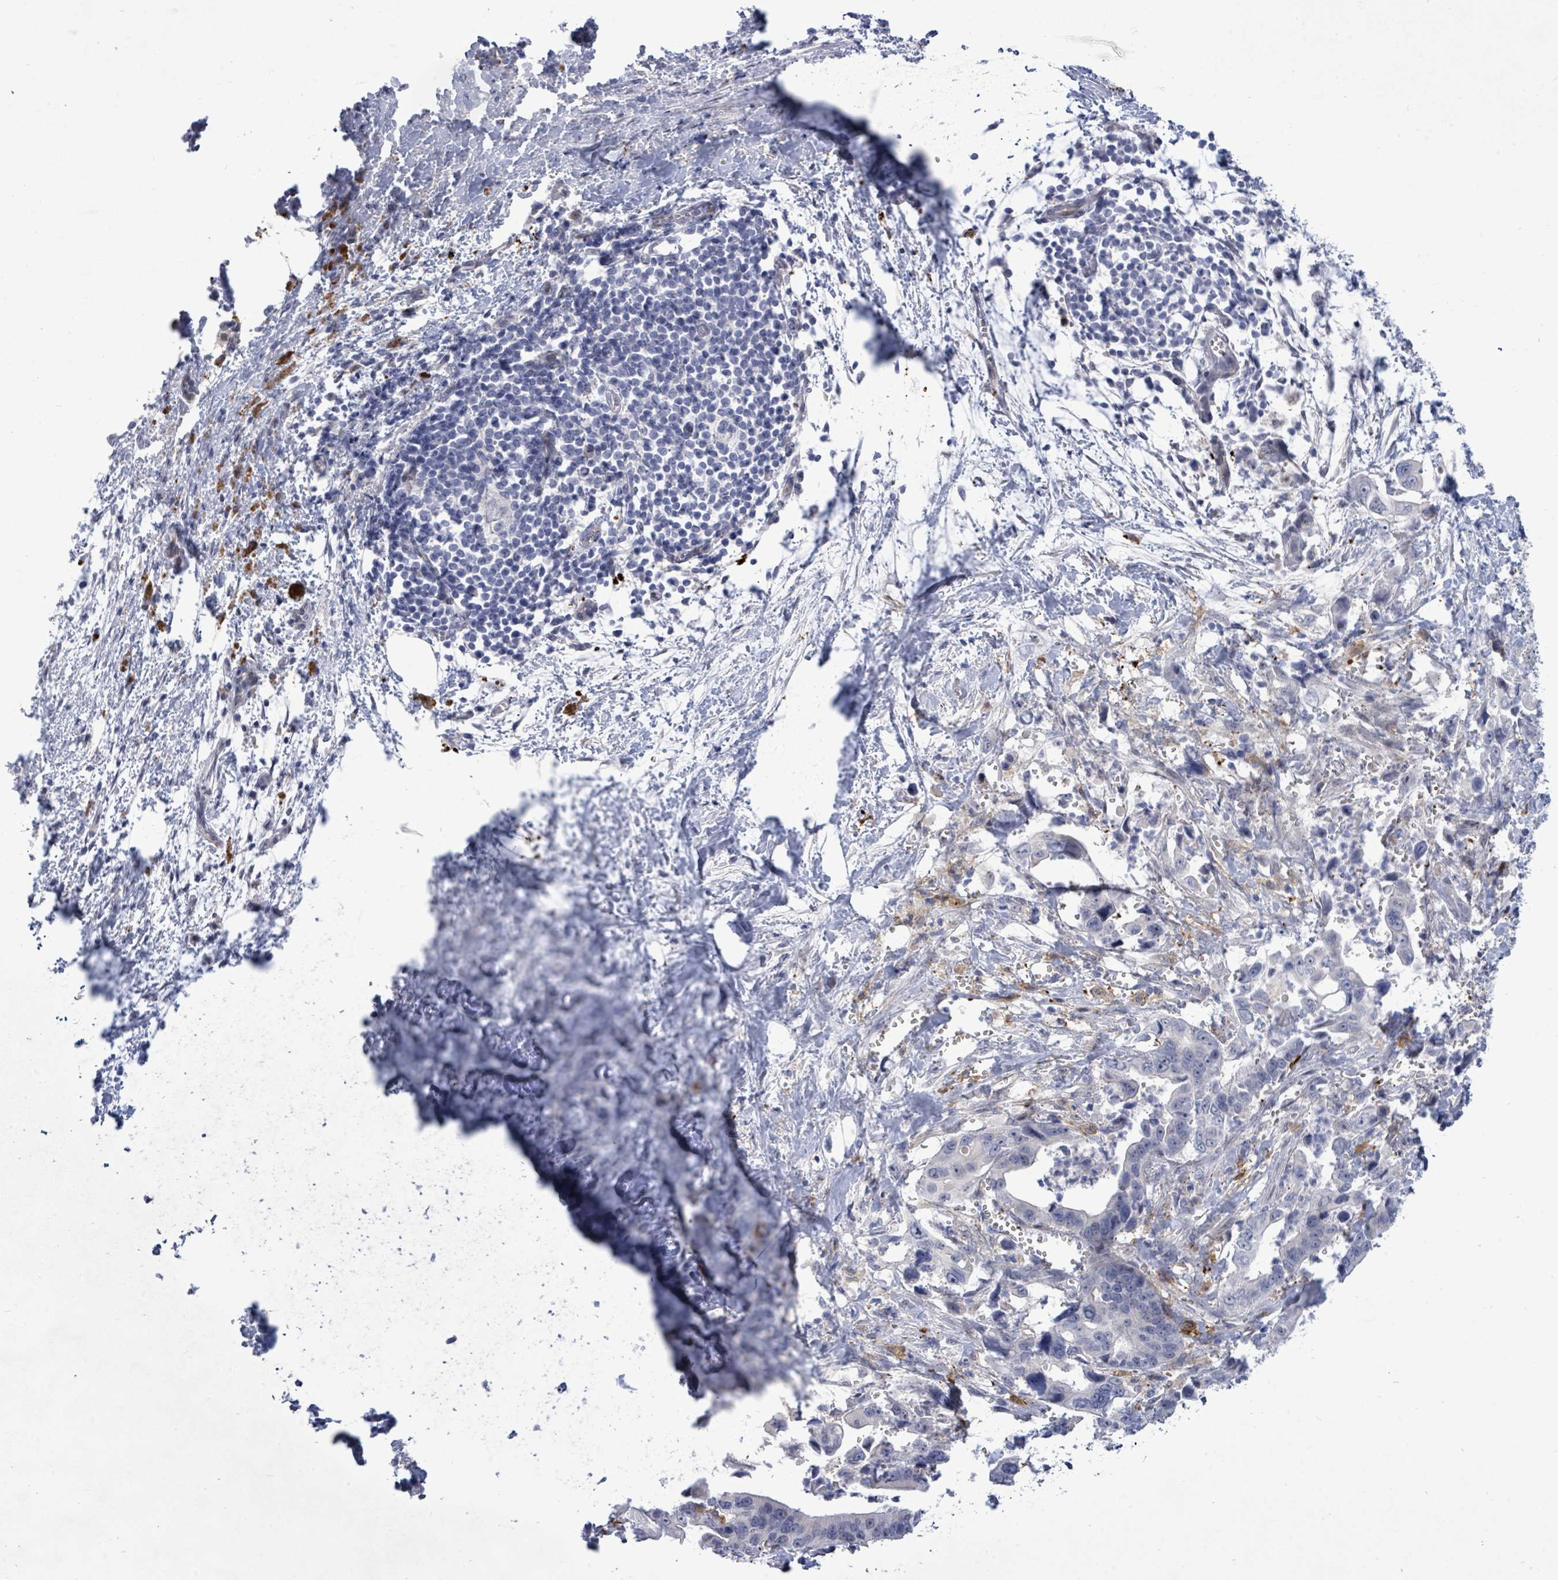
{"staining": {"intensity": "negative", "quantity": "none", "location": "none"}, "tissue": "pancreatic cancer", "cell_type": "Tumor cells", "image_type": "cancer", "snomed": [{"axis": "morphology", "description": "Adenocarcinoma, NOS"}, {"axis": "topography", "description": "Pancreas"}], "caption": "The IHC photomicrograph has no significant positivity in tumor cells of adenocarcinoma (pancreatic) tissue.", "gene": "CT45A5", "patient": {"sex": "male", "age": 61}}